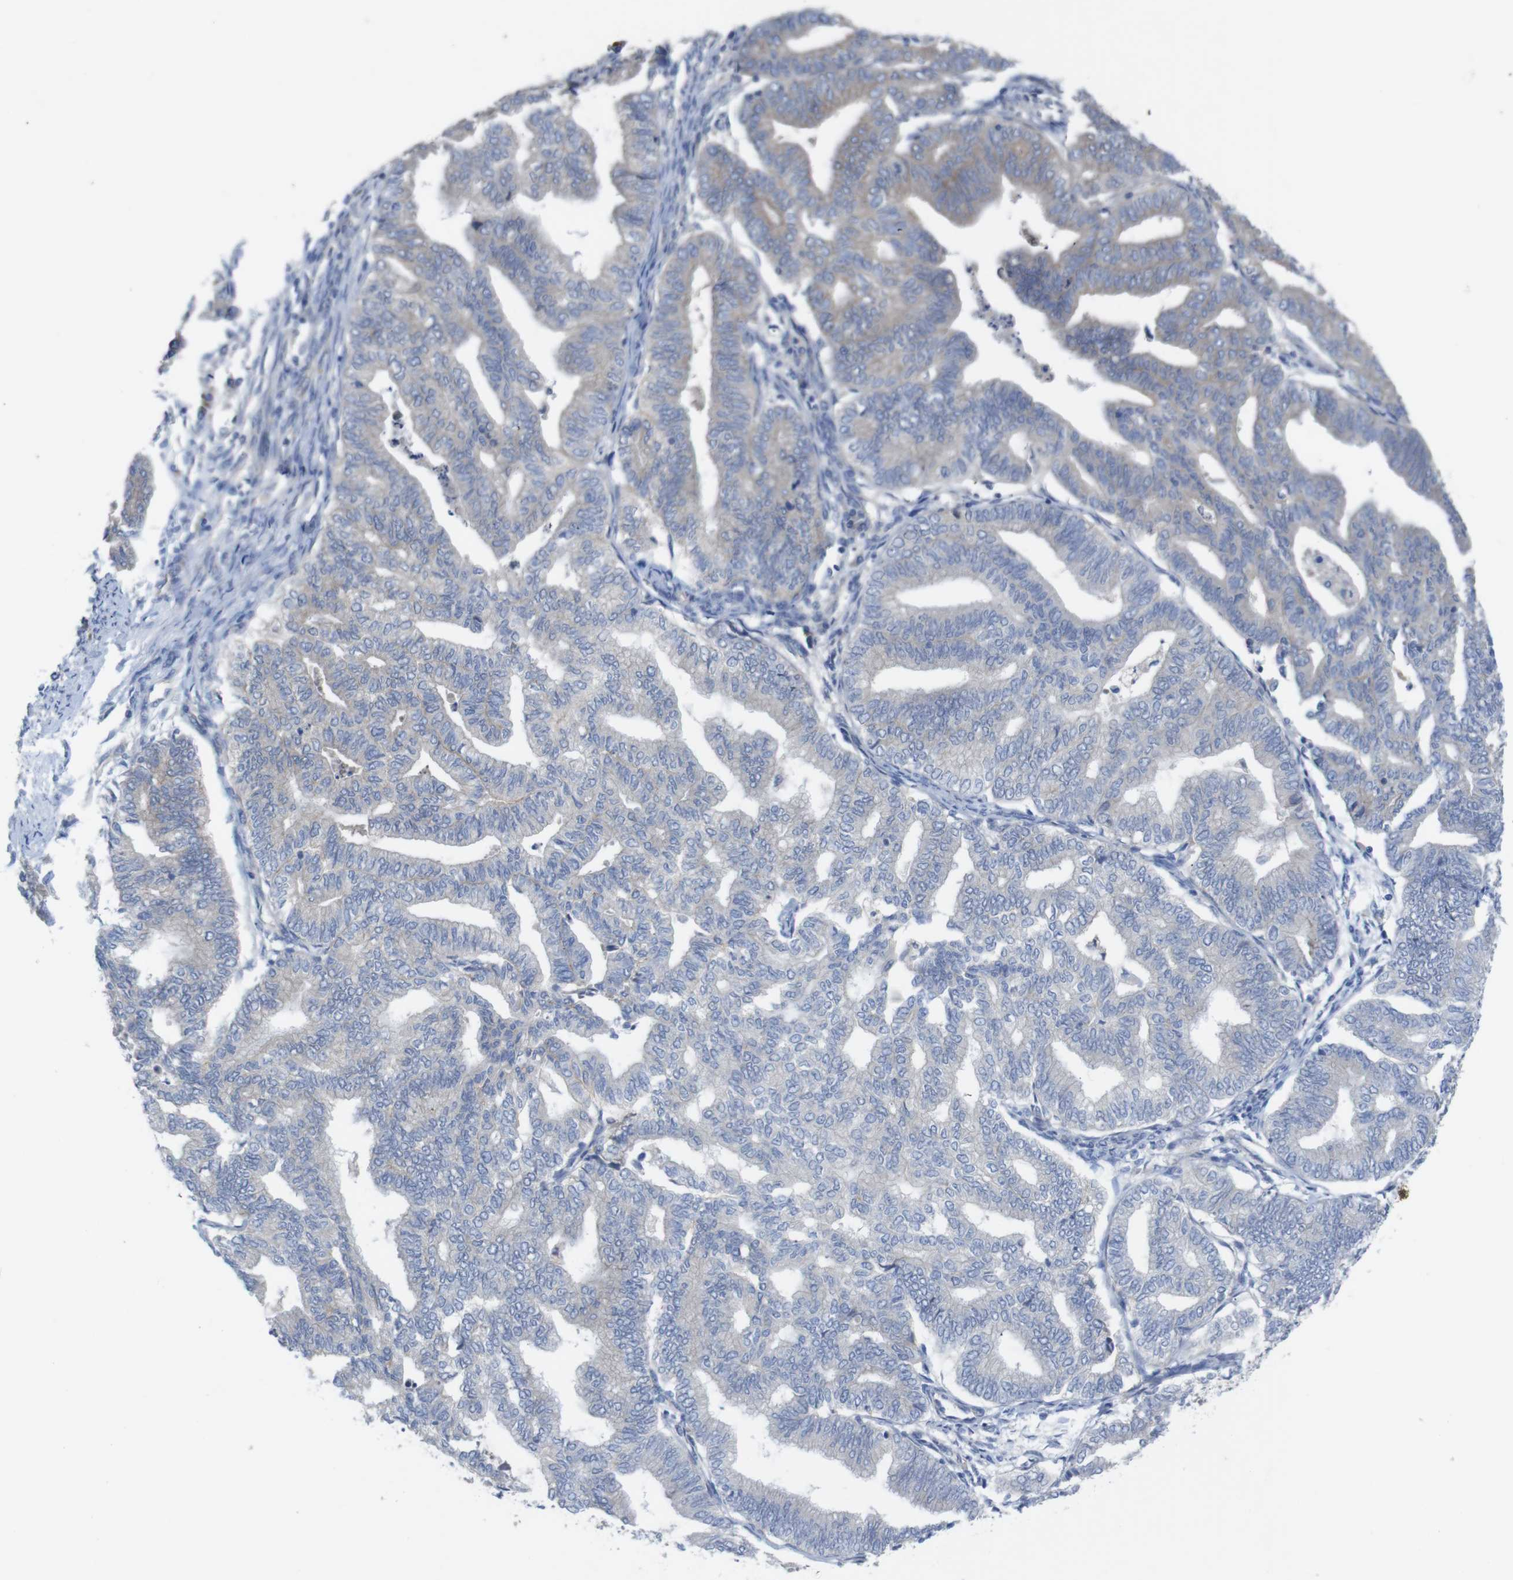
{"staining": {"intensity": "moderate", "quantity": "25%-75%", "location": "cytoplasmic/membranous"}, "tissue": "endometrial cancer", "cell_type": "Tumor cells", "image_type": "cancer", "snomed": [{"axis": "morphology", "description": "Adenocarcinoma, NOS"}, {"axis": "topography", "description": "Endometrium"}], "caption": "A brown stain shows moderate cytoplasmic/membranous positivity of a protein in endometrial cancer (adenocarcinoma) tumor cells.", "gene": "KIDINS220", "patient": {"sex": "female", "age": 79}}